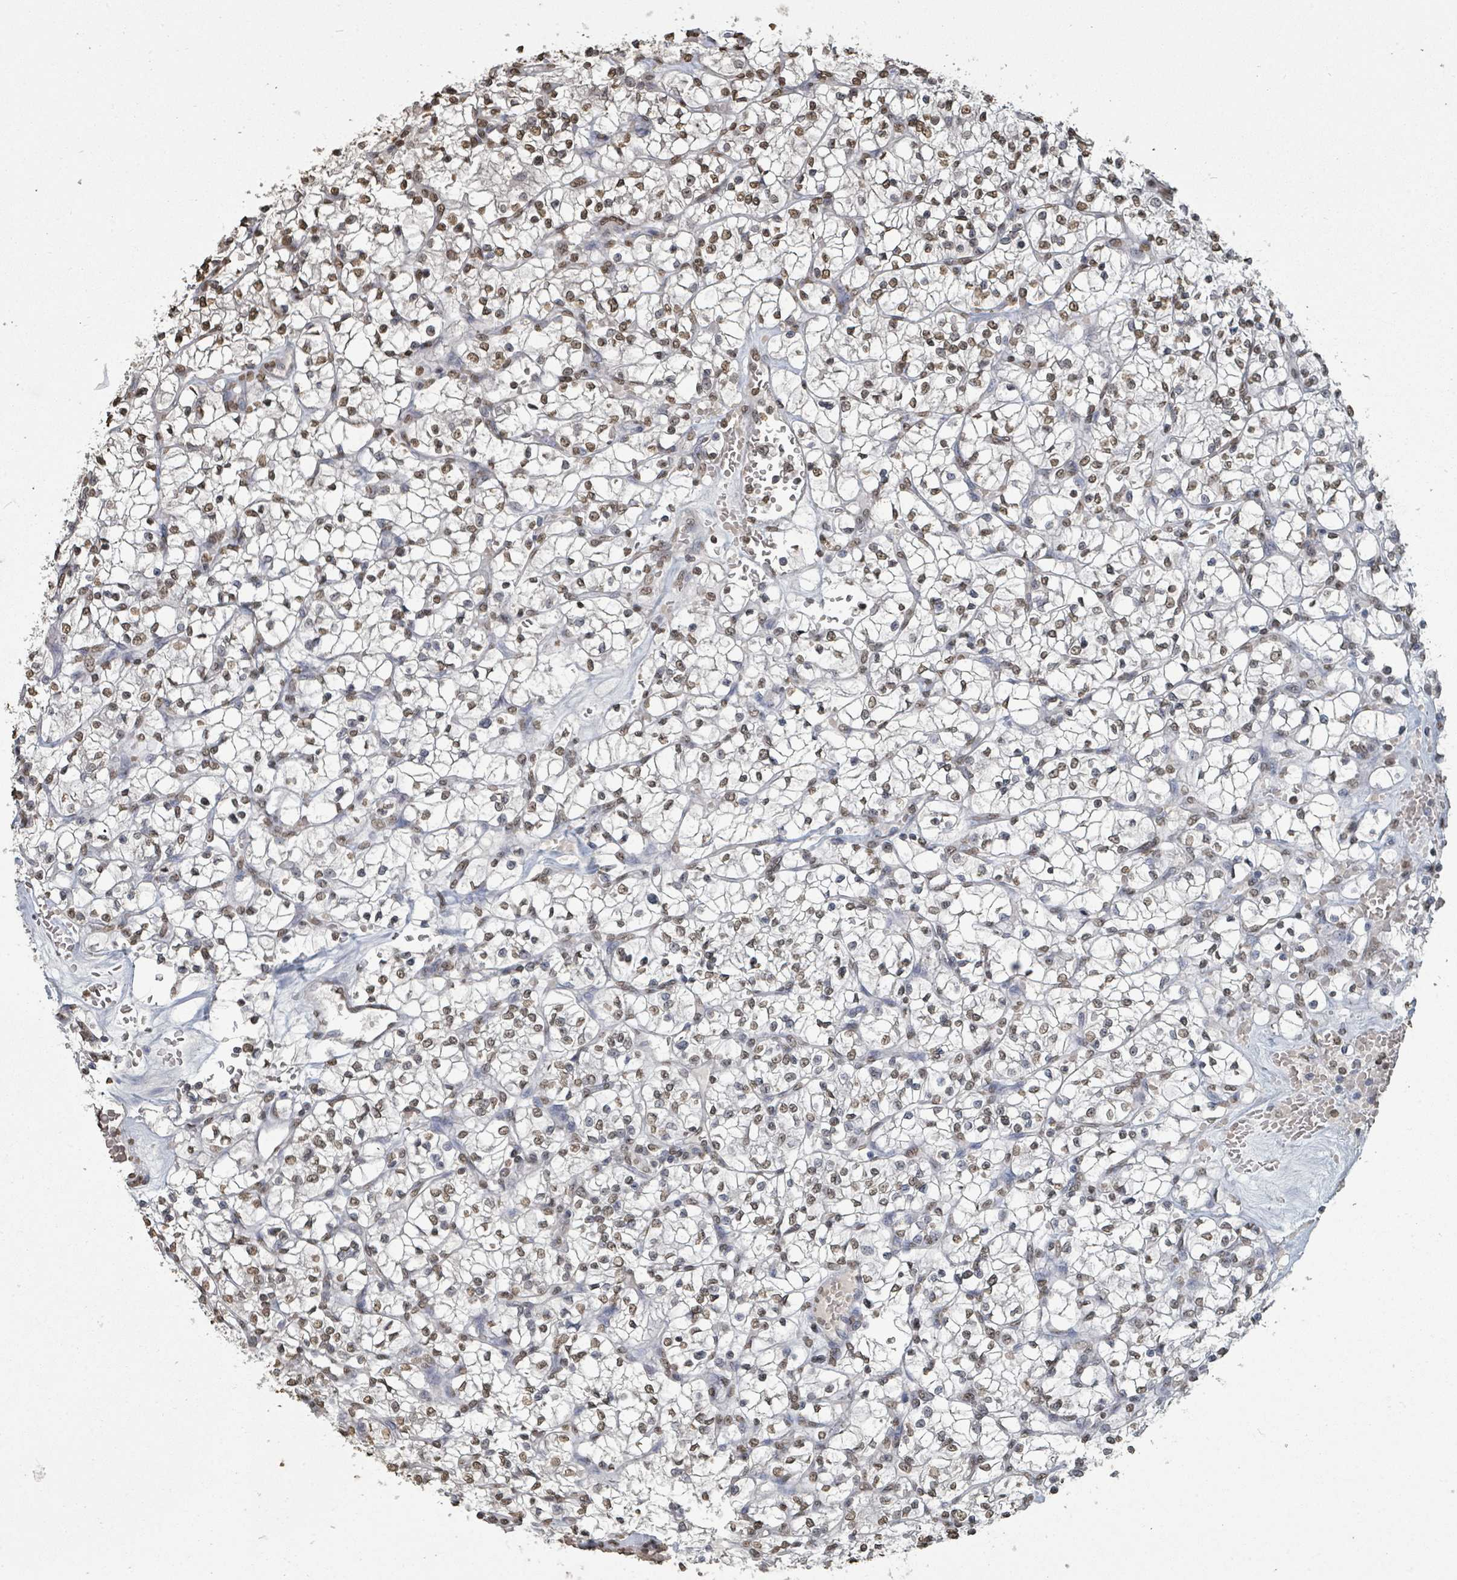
{"staining": {"intensity": "moderate", "quantity": ">75%", "location": "nuclear"}, "tissue": "renal cancer", "cell_type": "Tumor cells", "image_type": "cancer", "snomed": [{"axis": "morphology", "description": "Adenocarcinoma, NOS"}, {"axis": "topography", "description": "Kidney"}], "caption": "Moderate nuclear protein positivity is present in approximately >75% of tumor cells in renal cancer (adenocarcinoma).", "gene": "MRPS12", "patient": {"sex": "female", "age": 64}}